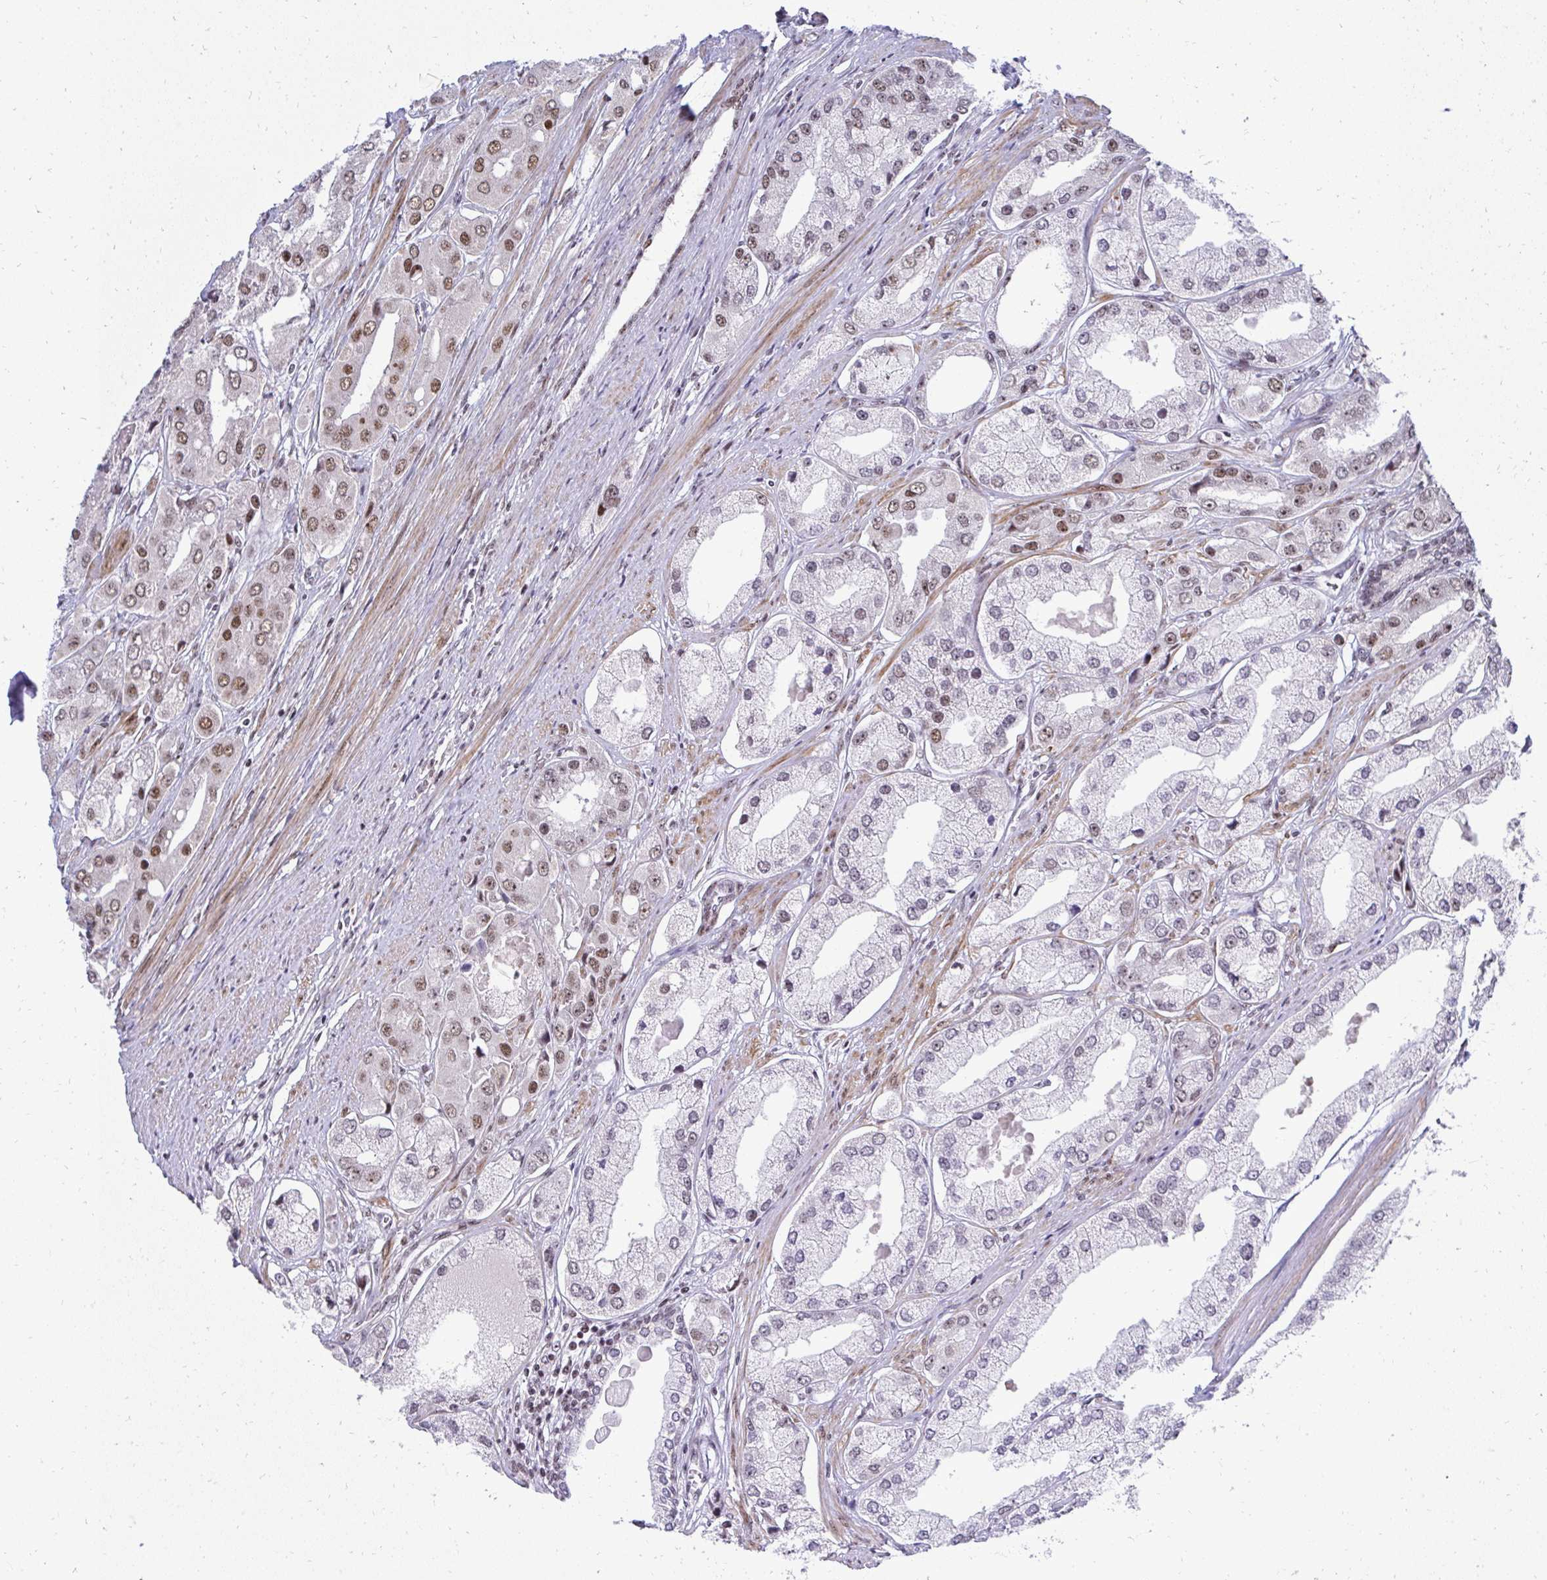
{"staining": {"intensity": "moderate", "quantity": ">75%", "location": "nuclear"}, "tissue": "prostate cancer", "cell_type": "Tumor cells", "image_type": "cancer", "snomed": [{"axis": "morphology", "description": "Adenocarcinoma, Low grade"}, {"axis": "topography", "description": "Prostate"}], "caption": "Moderate nuclear protein staining is appreciated in about >75% of tumor cells in prostate cancer (low-grade adenocarcinoma).", "gene": "SIRT7", "patient": {"sex": "male", "age": 69}}